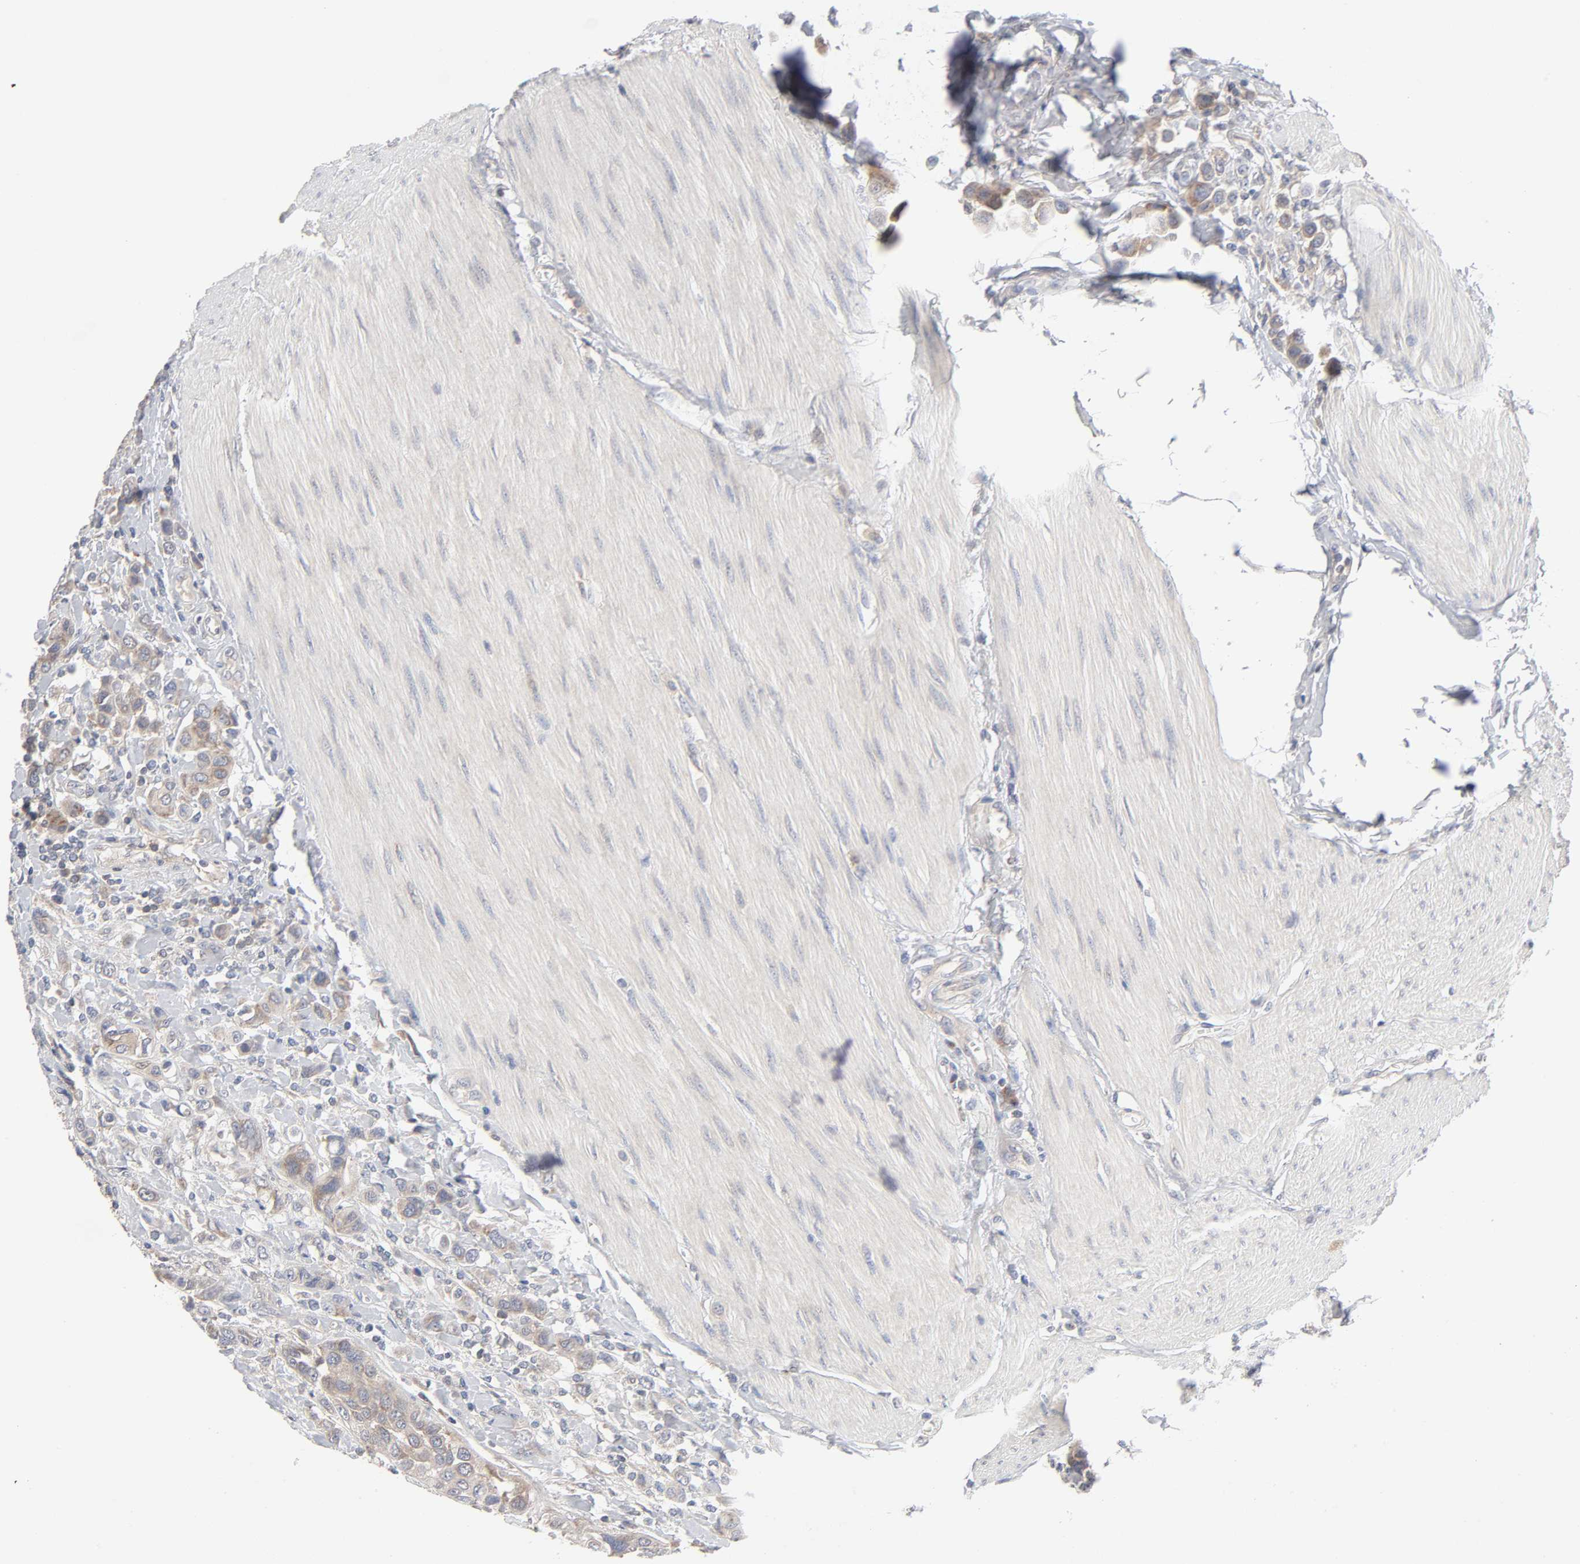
{"staining": {"intensity": "weak", "quantity": ">75%", "location": "cytoplasmic/membranous"}, "tissue": "urothelial cancer", "cell_type": "Tumor cells", "image_type": "cancer", "snomed": [{"axis": "morphology", "description": "Urothelial carcinoma, High grade"}, {"axis": "topography", "description": "Urinary bladder"}], "caption": "Urothelial carcinoma (high-grade) stained for a protein demonstrates weak cytoplasmic/membranous positivity in tumor cells.", "gene": "IL4R", "patient": {"sex": "male", "age": 50}}